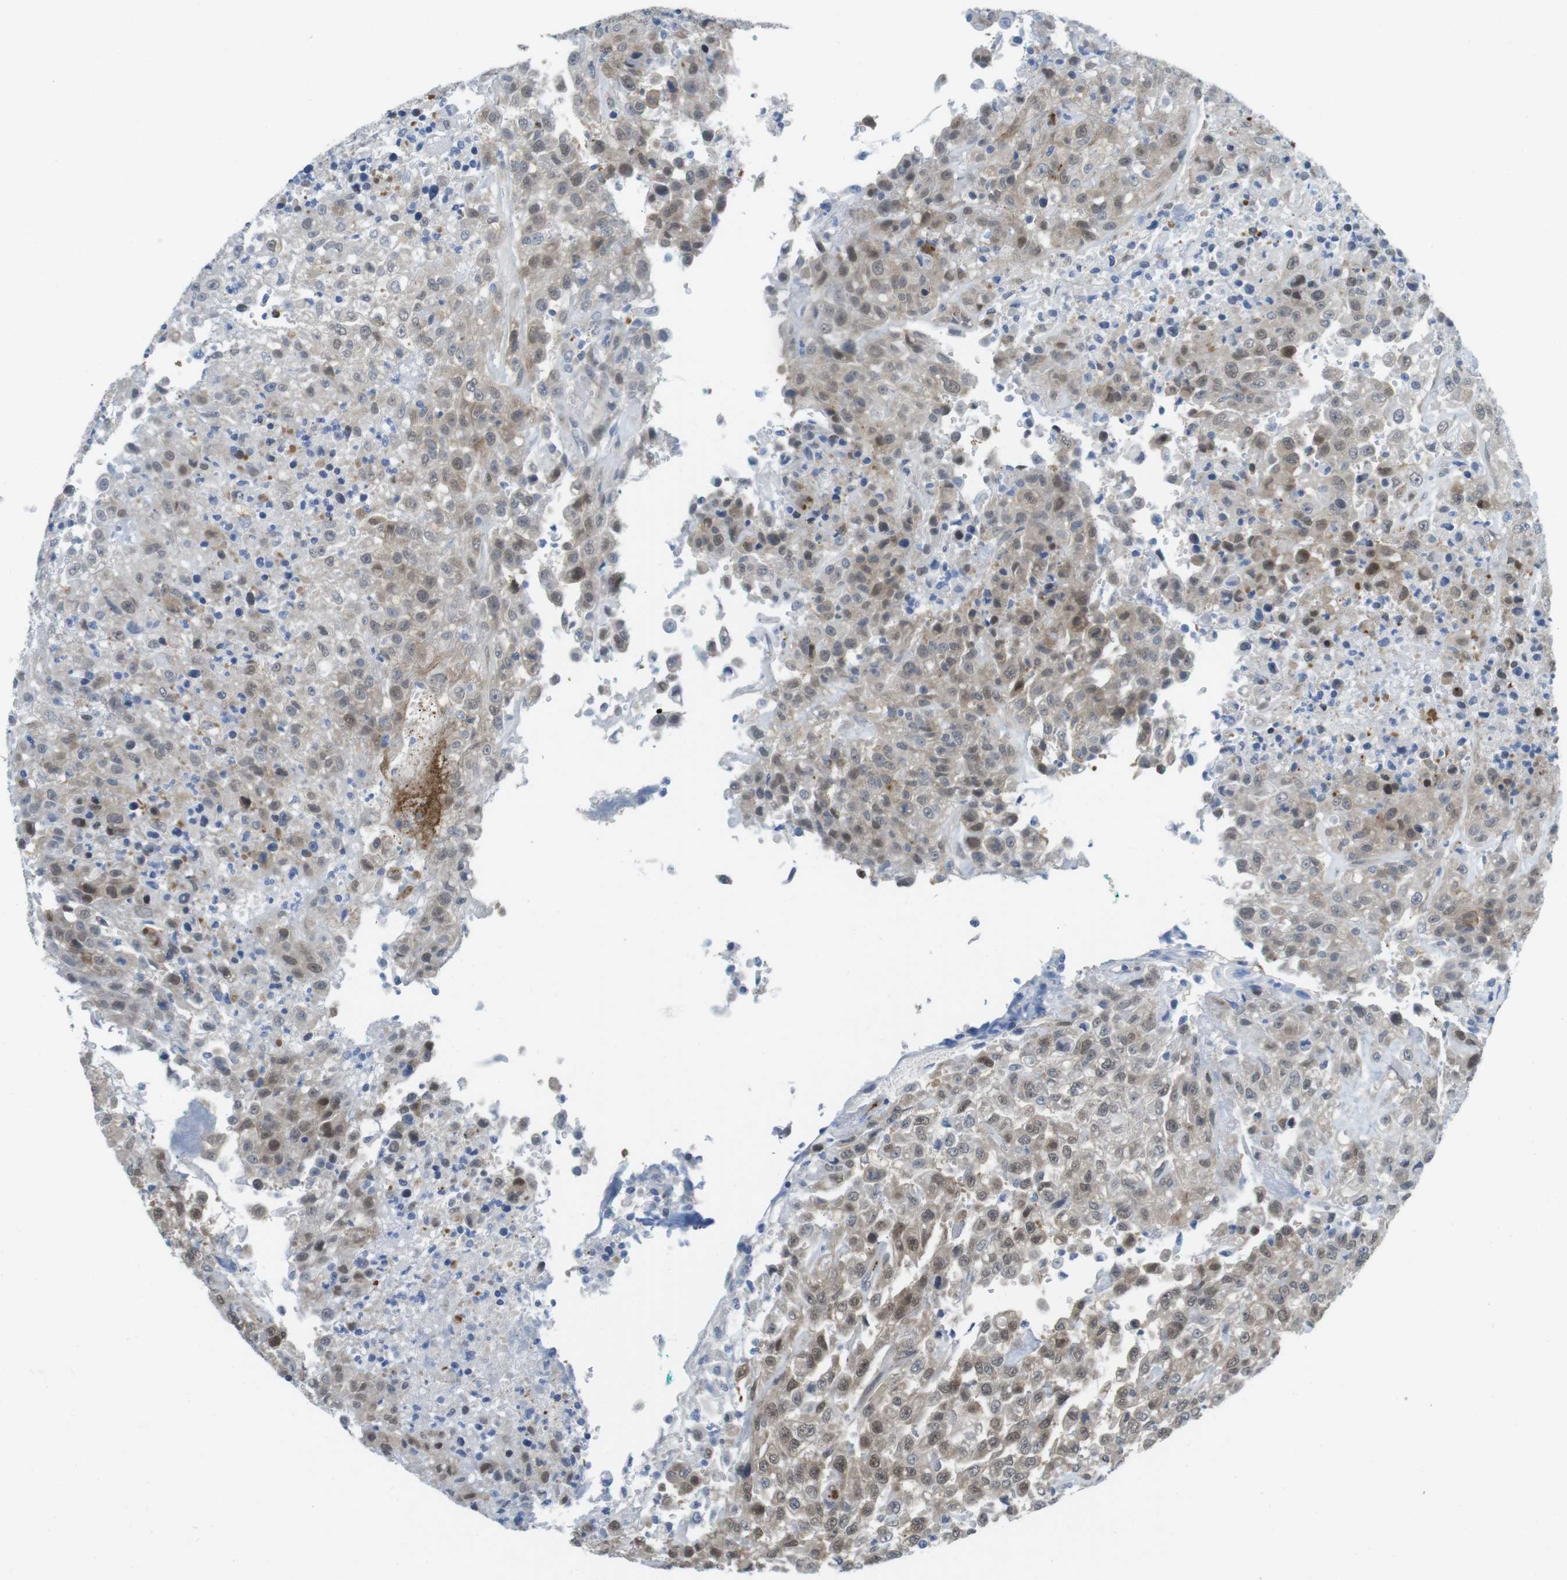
{"staining": {"intensity": "moderate", "quantity": ">75%", "location": "cytoplasmic/membranous,nuclear"}, "tissue": "urothelial cancer", "cell_type": "Tumor cells", "image_type": "cancer", "snomed": [{"axis": "morphology", "description": "Urothelial carcinoma, High grade"}, {"axis": "topography", "description": "Urinary bladder"}], "caption": "A histopathology image showing moderate cytoplasmic/membranous and nuclear positivity in approximately >75% of tumor cells in urothelial cancer, as visualized by brown immunohistochemical staining.", "gene": "CASP2", "patient": {"sex": "male", "age": 46}}